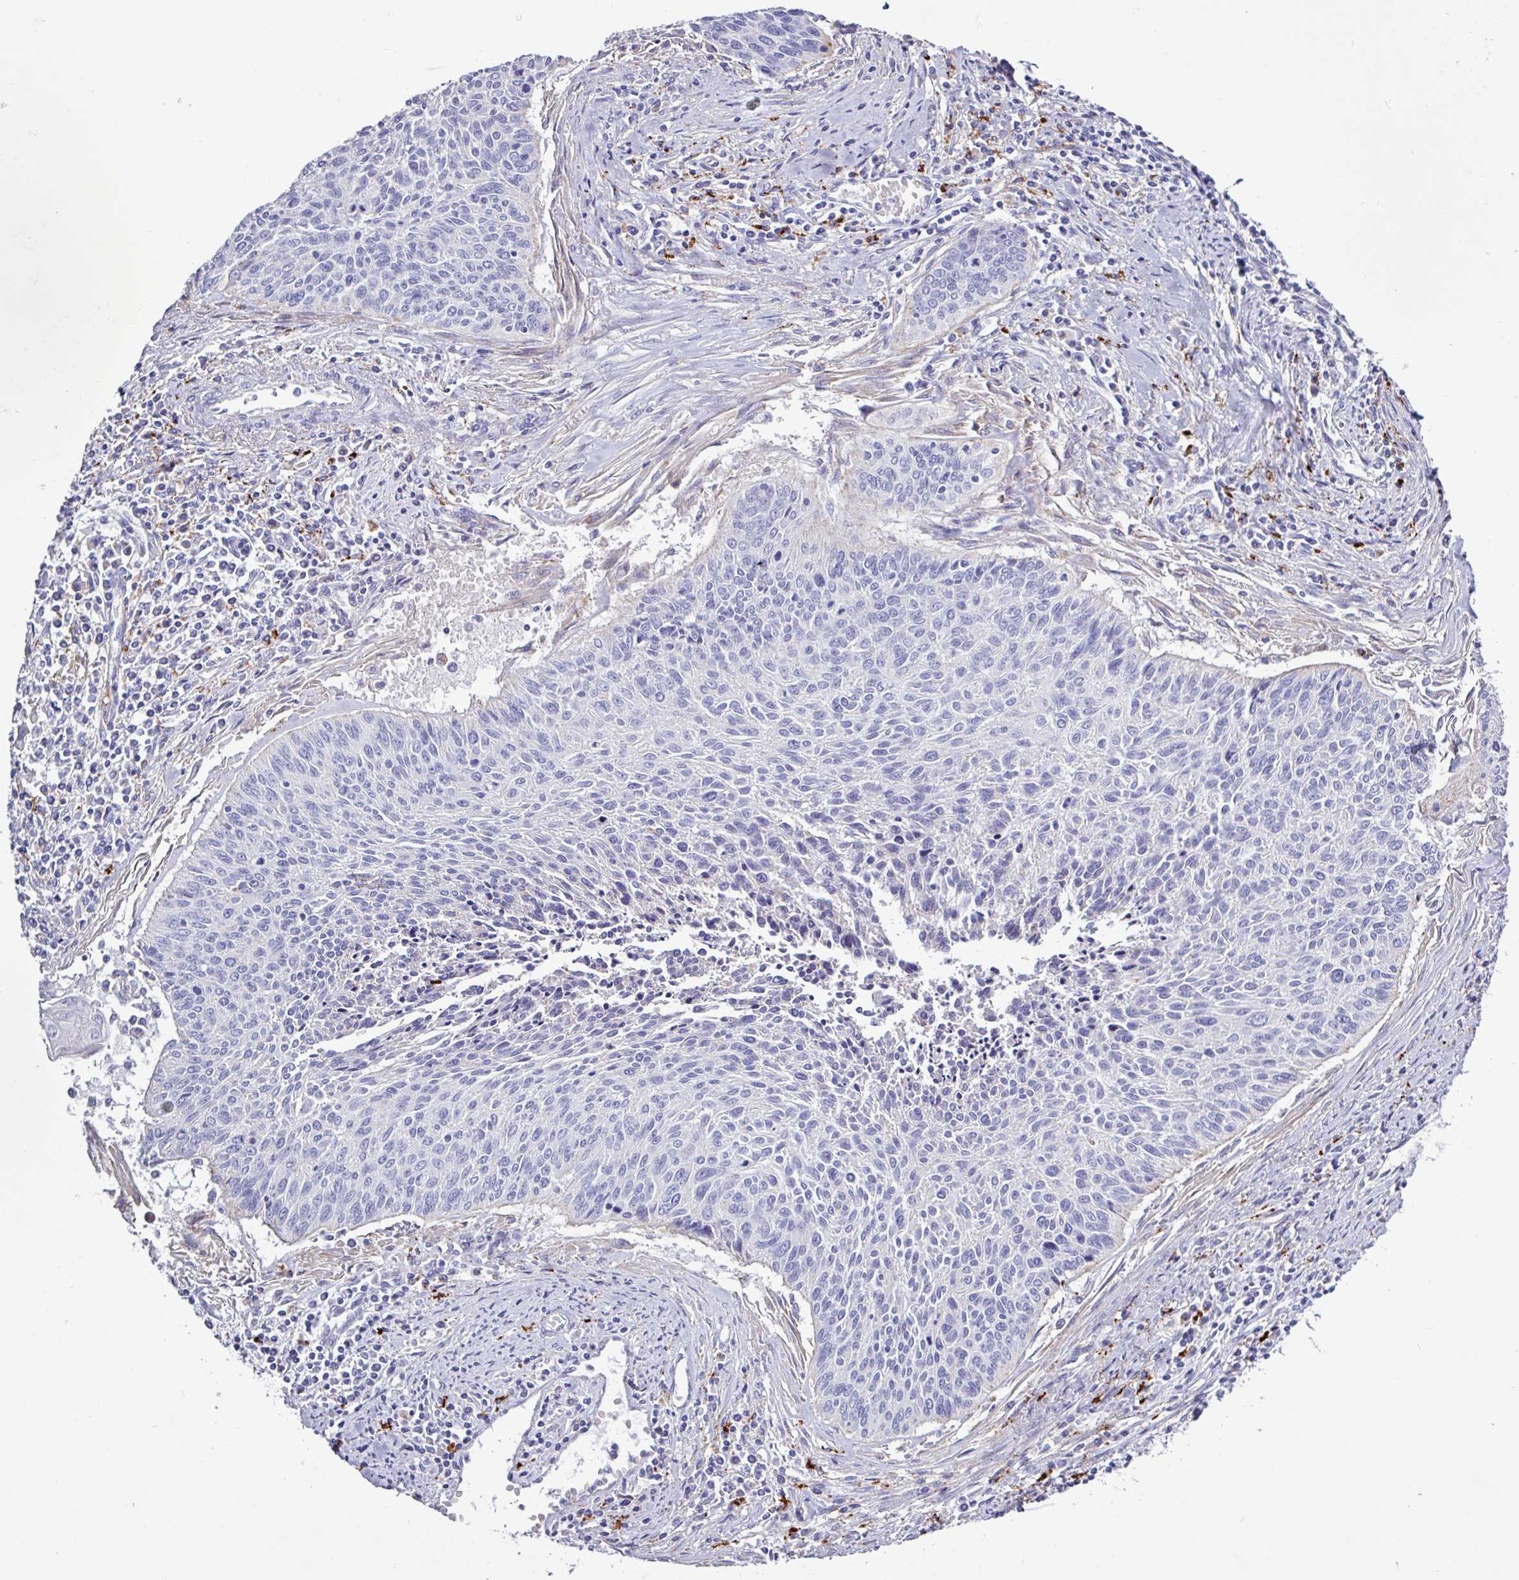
{"staining": {"intensity": "negative", "quantity": "none", "location": "none"}, "tissue": "cervical cancer", "cell_type": "Tumor cells", "image_type": "cancer", "snomed": [{"axis": "morphology", "description": "Squamous cell carcinoma, NOS"}, {"axis": "topography", "description": "Cervix"}], "caption": "An image of human cervical squamous cell carcinoma is negative for staining in tumor cells. Brightfield microscopy of immunohistochemistry (IHC) stained with DAB (3,3'-diaminobenzidine) (brown) and hematoxylin (blue), captured at high magnification.", "gene": "AMIGO2", "patient": {"sex": "female", "age": 55}}